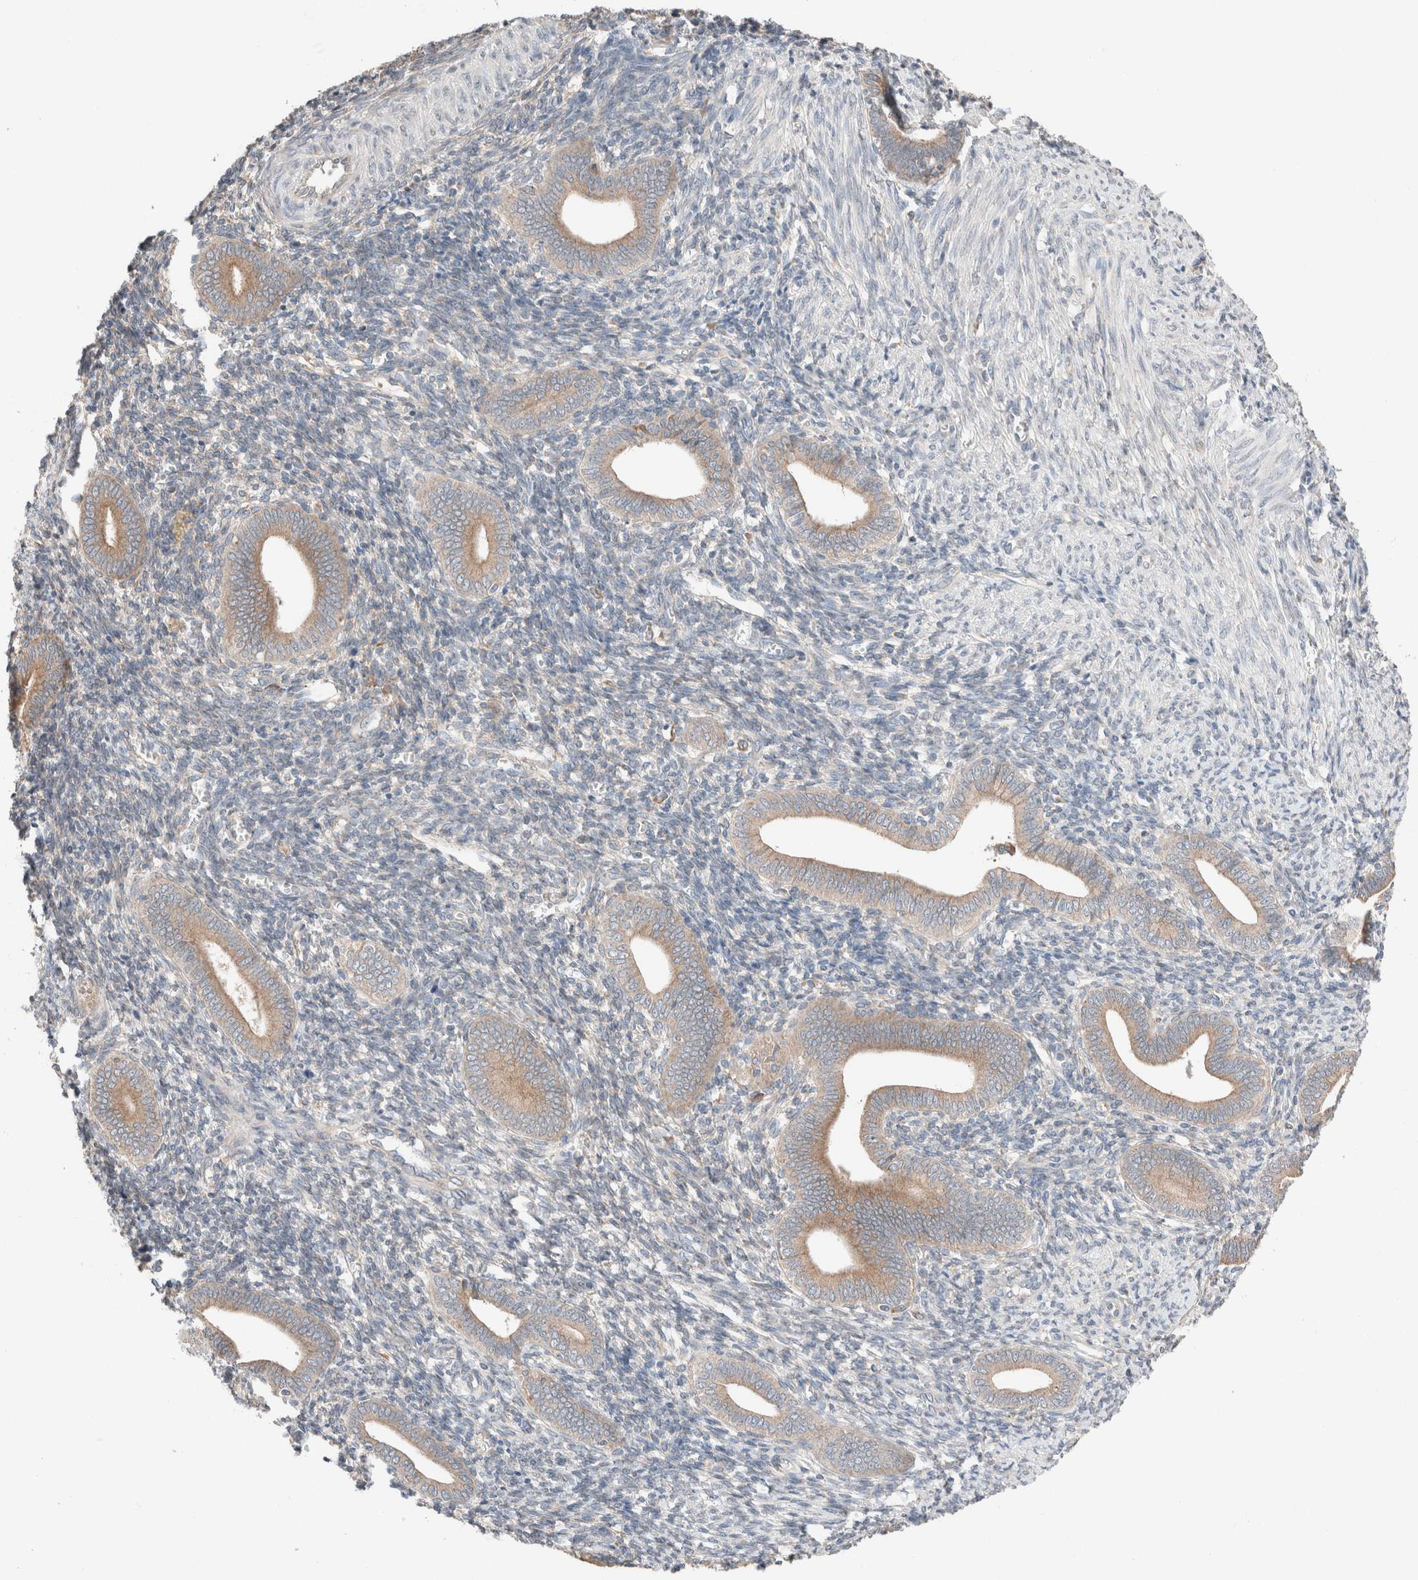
{"staining": {"intensity": "negative", "quantity": "none", "location": "none"}, "tissue": "endometrium", "cell_type": "Cells in endometrial stroma", "image_type": "normal", "snomed": [{"axis": "morphology", "description": "Normal tissue, NOS"}, {"axis": "topography", "description": "Uterus"}, {"axis": "topography", "description": "Endometrium"}], "caption": "Immunohistochemistry (IHC) of unremarkable endometrium shows no expression in cells in endometrial stroma.", "gene": "PCM1", "patient": {"sex": "female", "age": 33}}